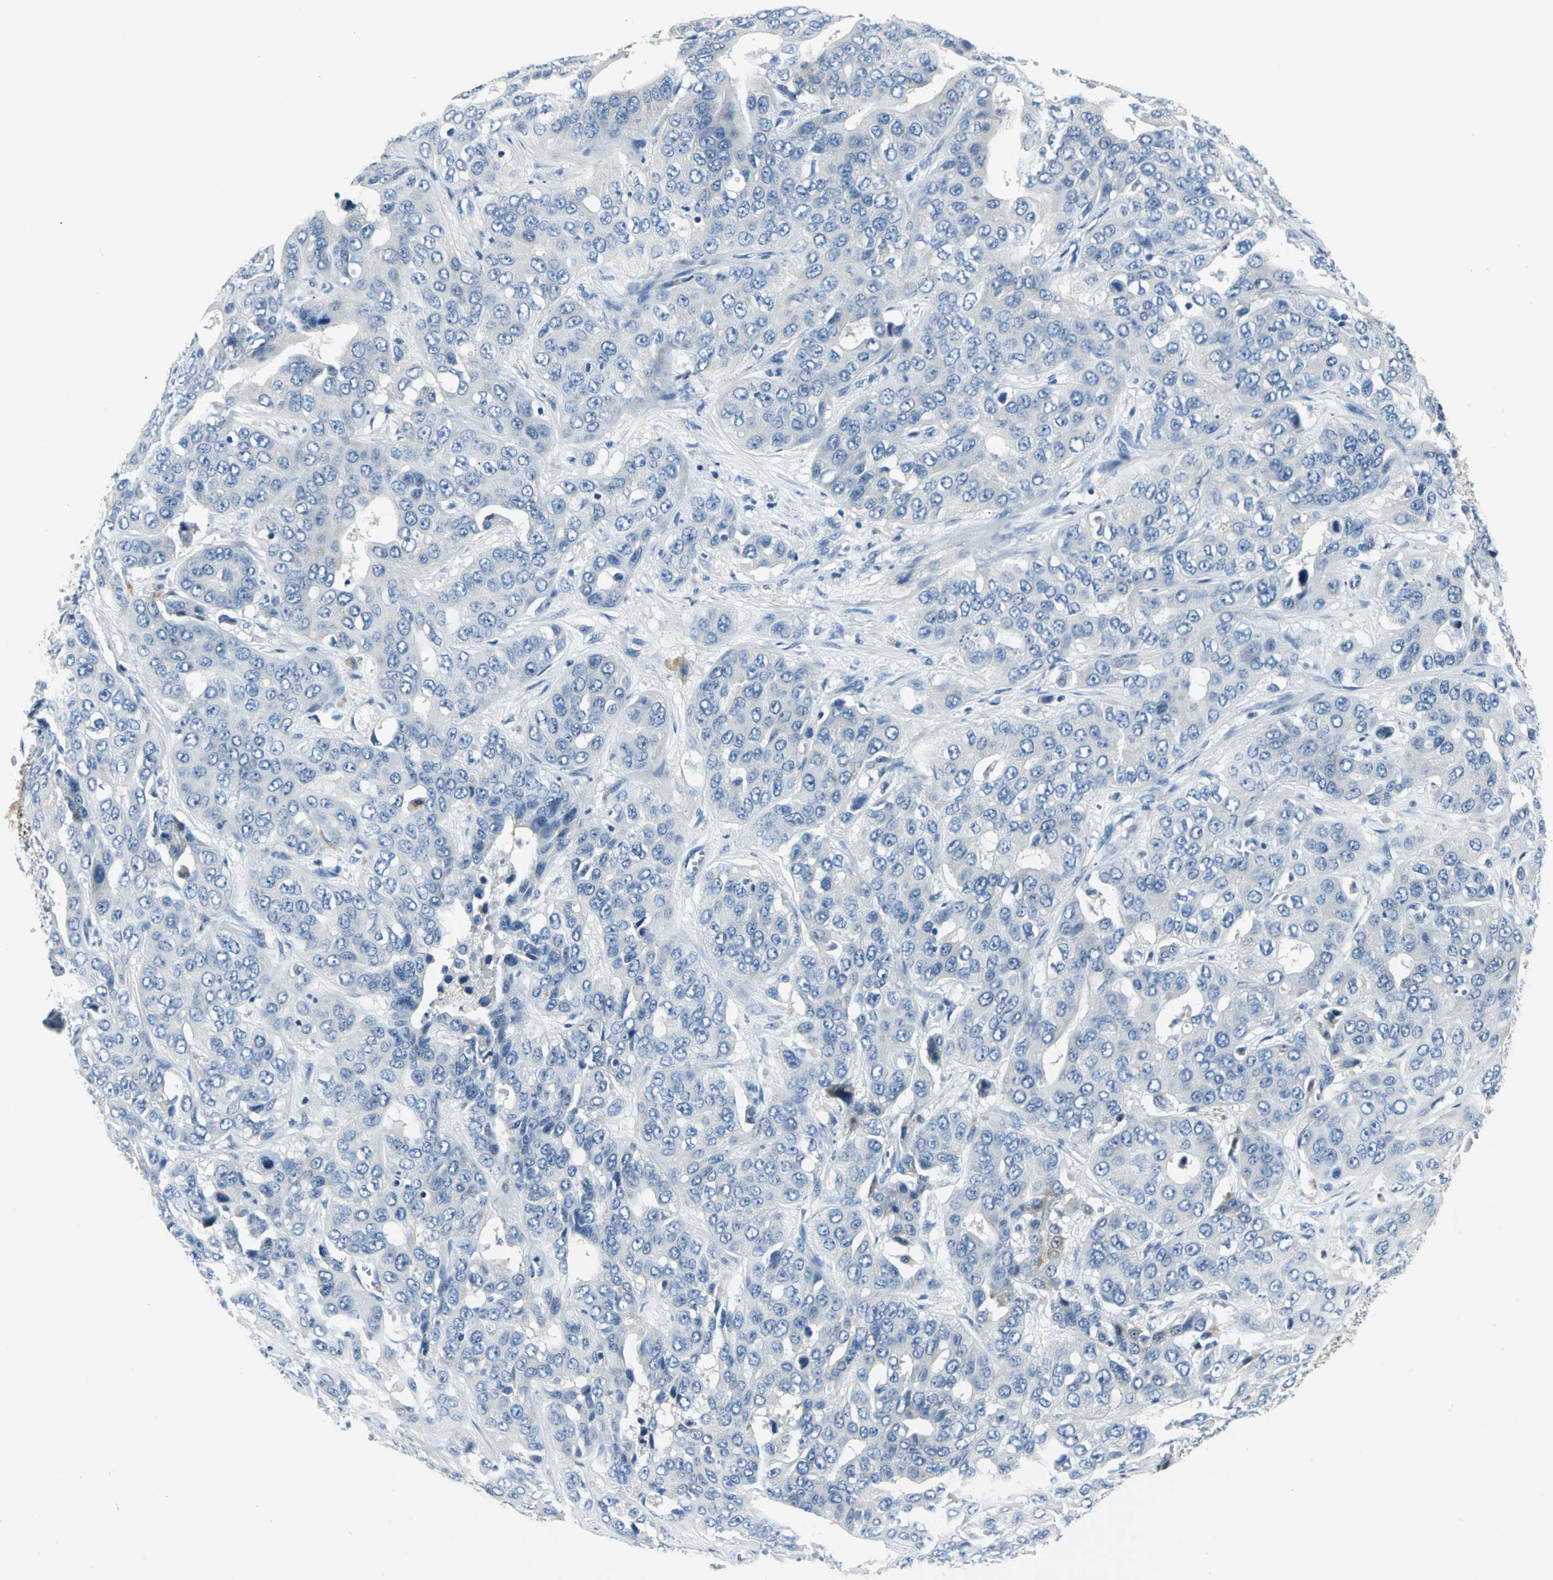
{"staining": {"intensity": "negative", "quantity": "none", "location": "none"}, "tissue": "liver cancer", "cell_type": "Tumor cells", "image_type": "cancer", "snomed": [{"axis": "morphology", "description": "Cholangiocarcinoma"}, {"axis": "topography", "description": "Liver"}], "caption": "Immunohistochemical staining of human liver cholangiocarcinoma shows no significant positivity in tumor cells.", "gene": "RIPOR1", "patient": {"sex": "female", "age": 52}}